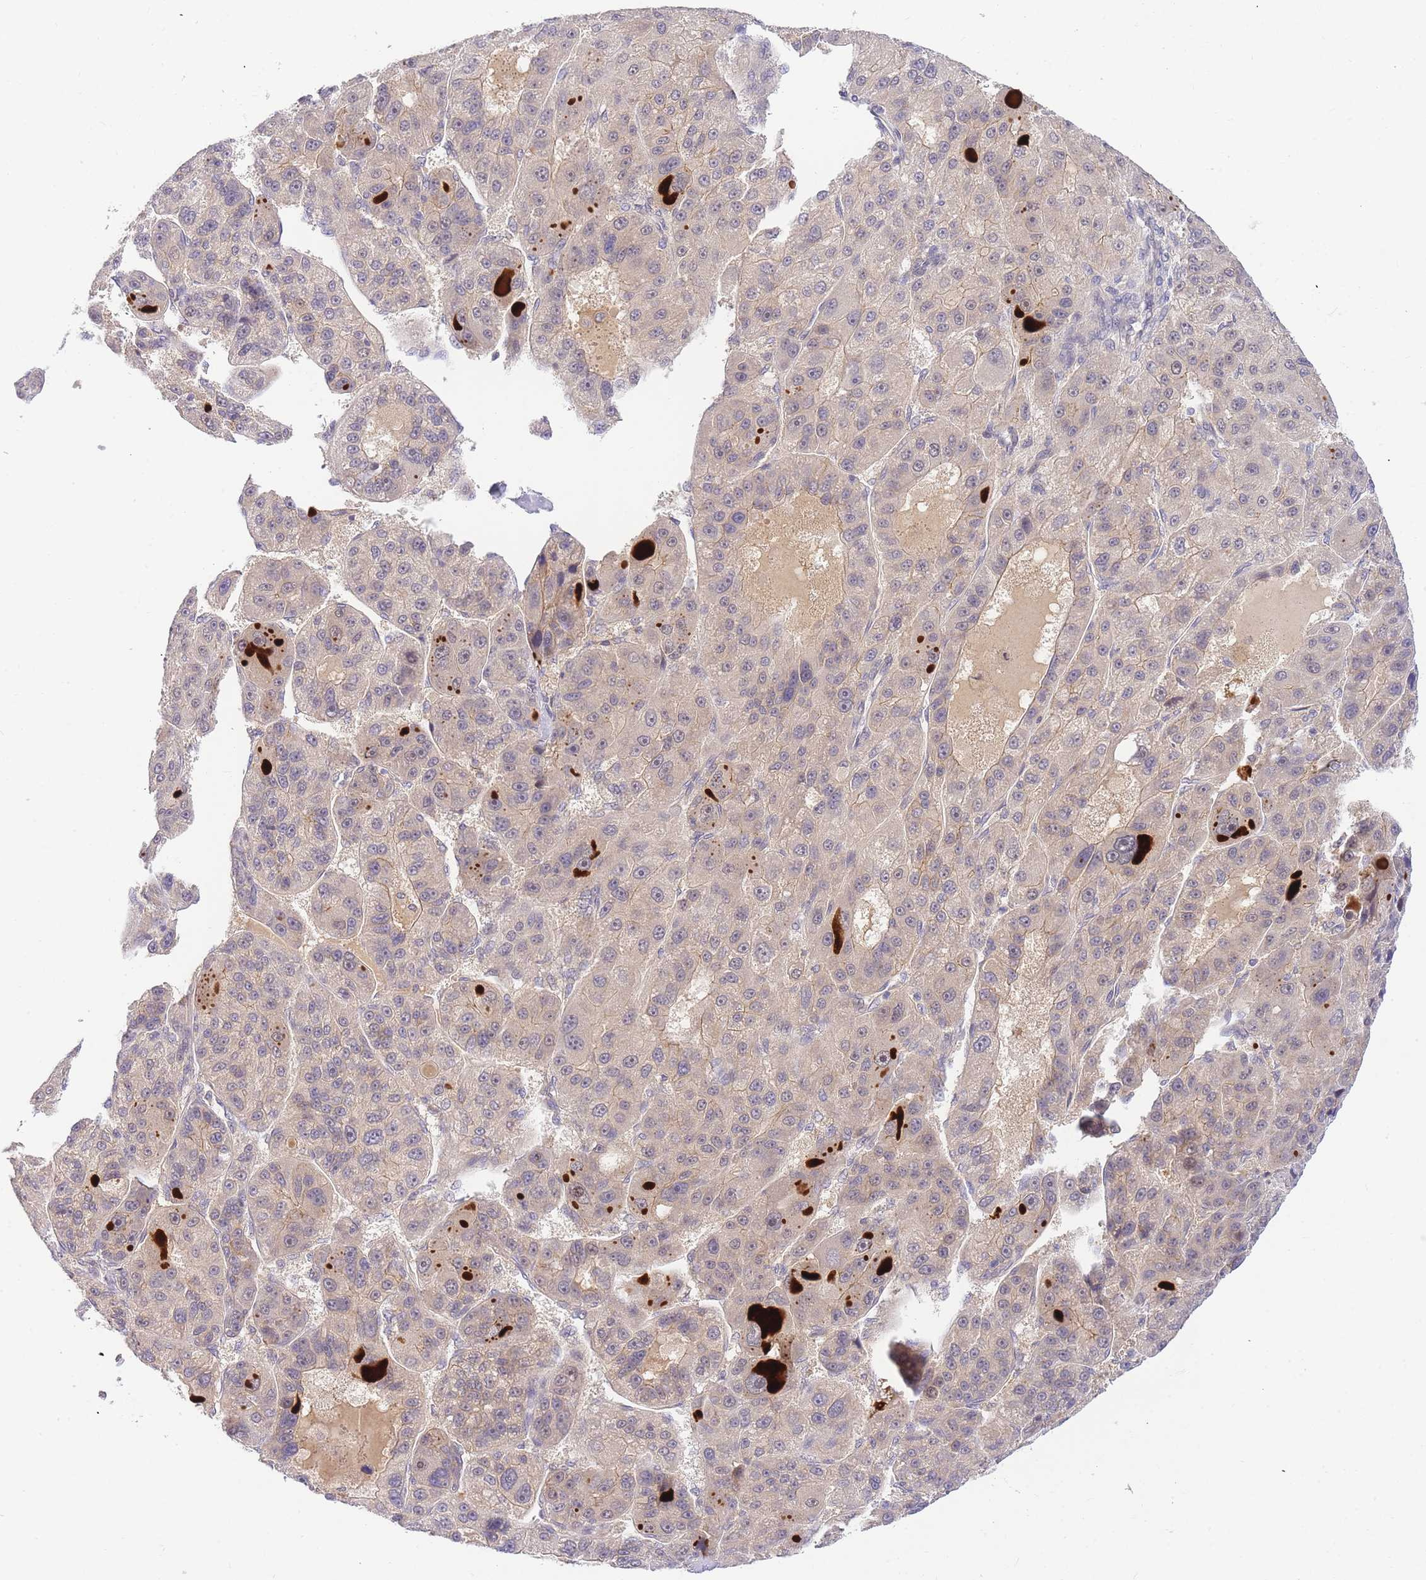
{"staining": {"intensity": "negative", "quantity": "none", "location": "none"}, "tissue": "liver cancer", "cell_type": "Tumor cells", "image_type": "cancer", "snomed": [{"axis": "morphology", "description": "Carcinoma, Hepatocellular, NOS"}, {"axis": "topography", "description": "Liver"}], "caption": "Immunohistochemical staining of human liver hepatocellular carcinoma reveals no significant expression in tumor cells.", "gene": "ZNF577", "patient": {"sex": "male", "age": 76}}